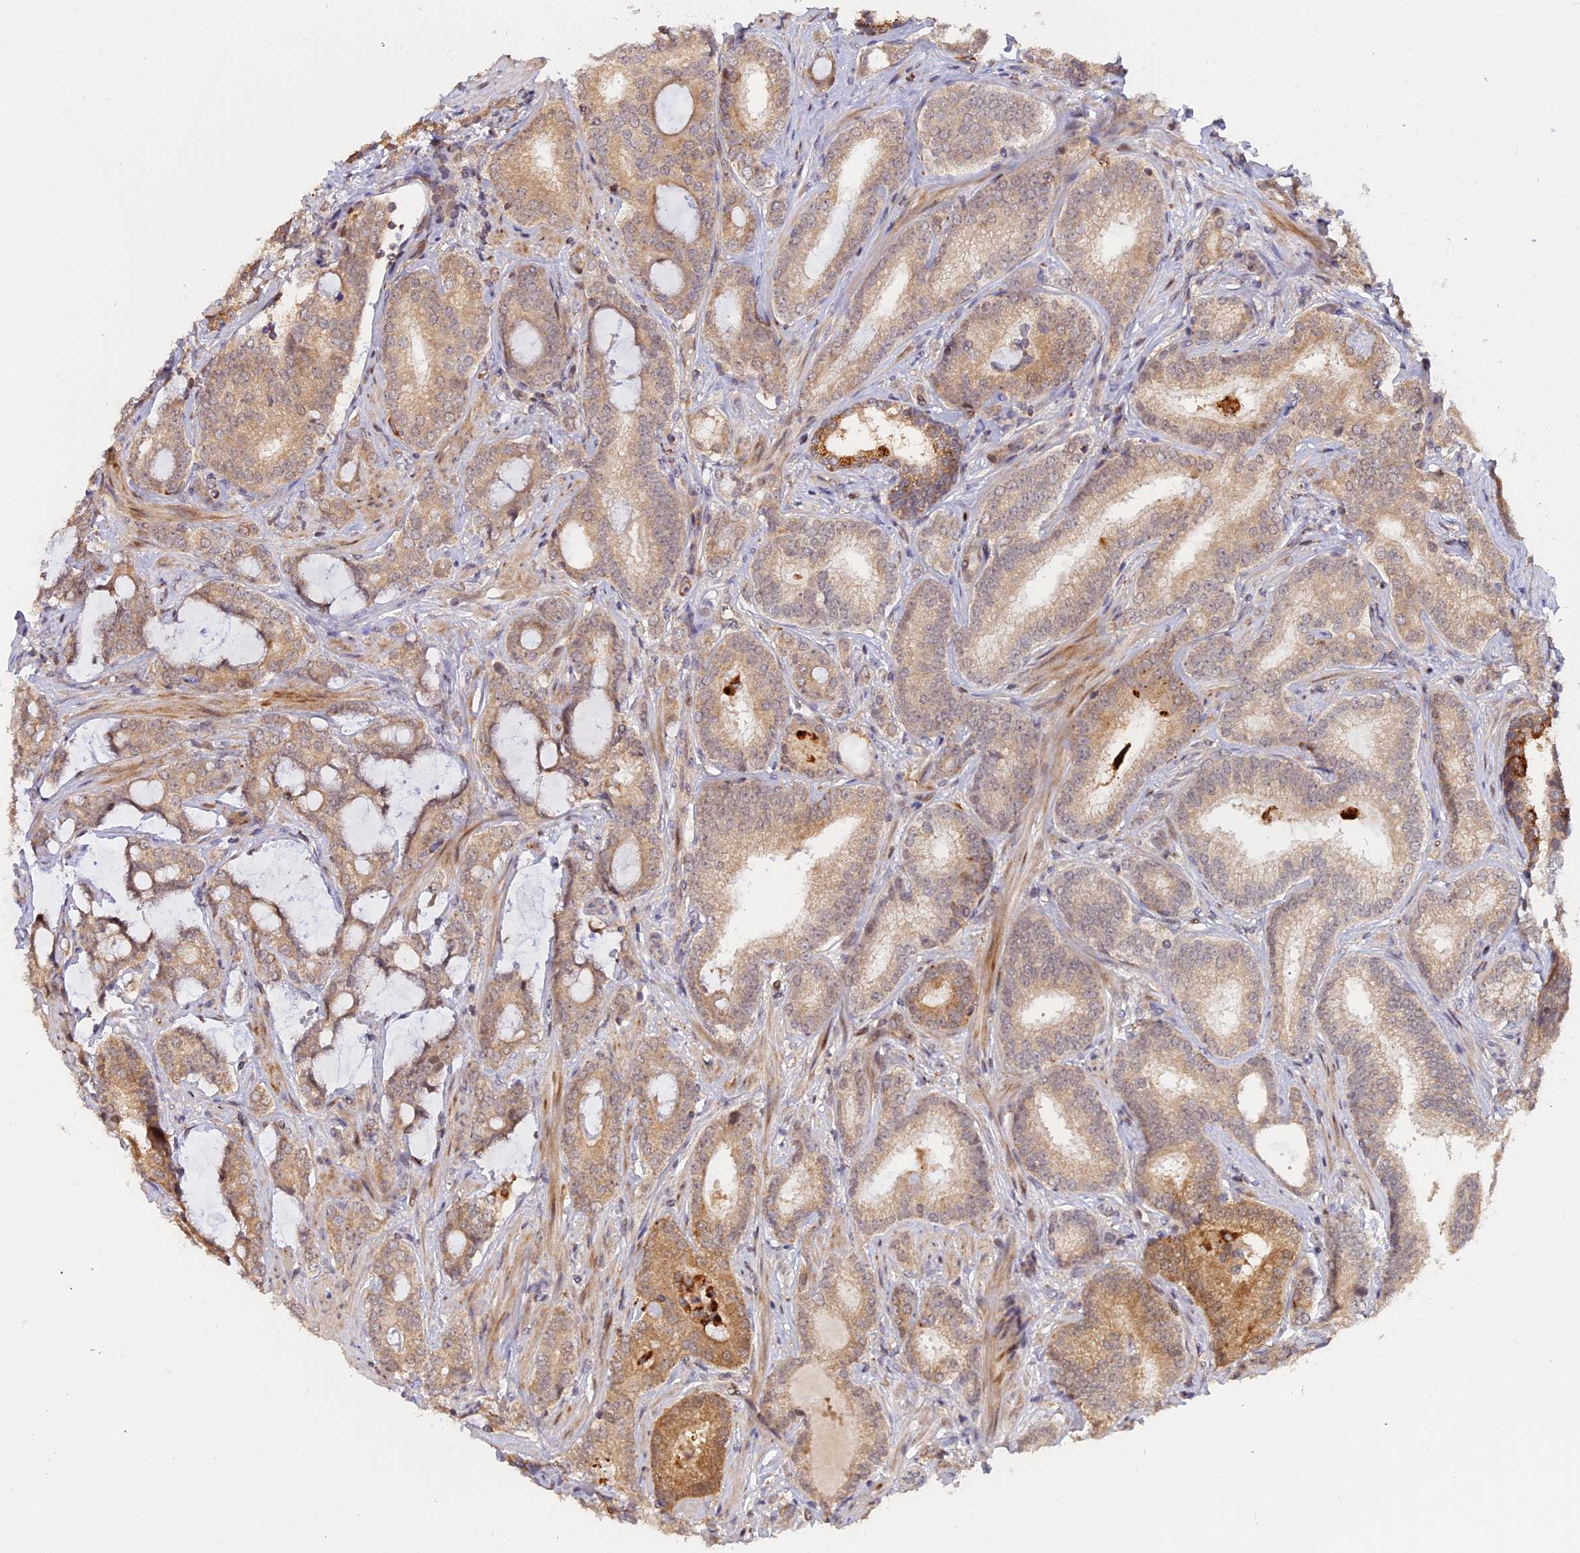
{"staining": {"intensity": "weak", "quantity": ">75%", "location": "cytoplasmic/membranous"}, "tissue": "prostate cancer", "cell_type": "Tumor cells", "image_type": "cancer", "snomed": [{"axis": "morphology", "description": "Adenocarcinoma, High grade"}, {"axis": "topography", "description": "Prostate"}], "caption": "Immunohistochemical staining of human prostate cancer reveals low levels of weak cytoplasmic/membranous staining in approximately >75% of tumor cells.", "gene": "GSKIP", "patient": {"sex": "male", "age": 63}}